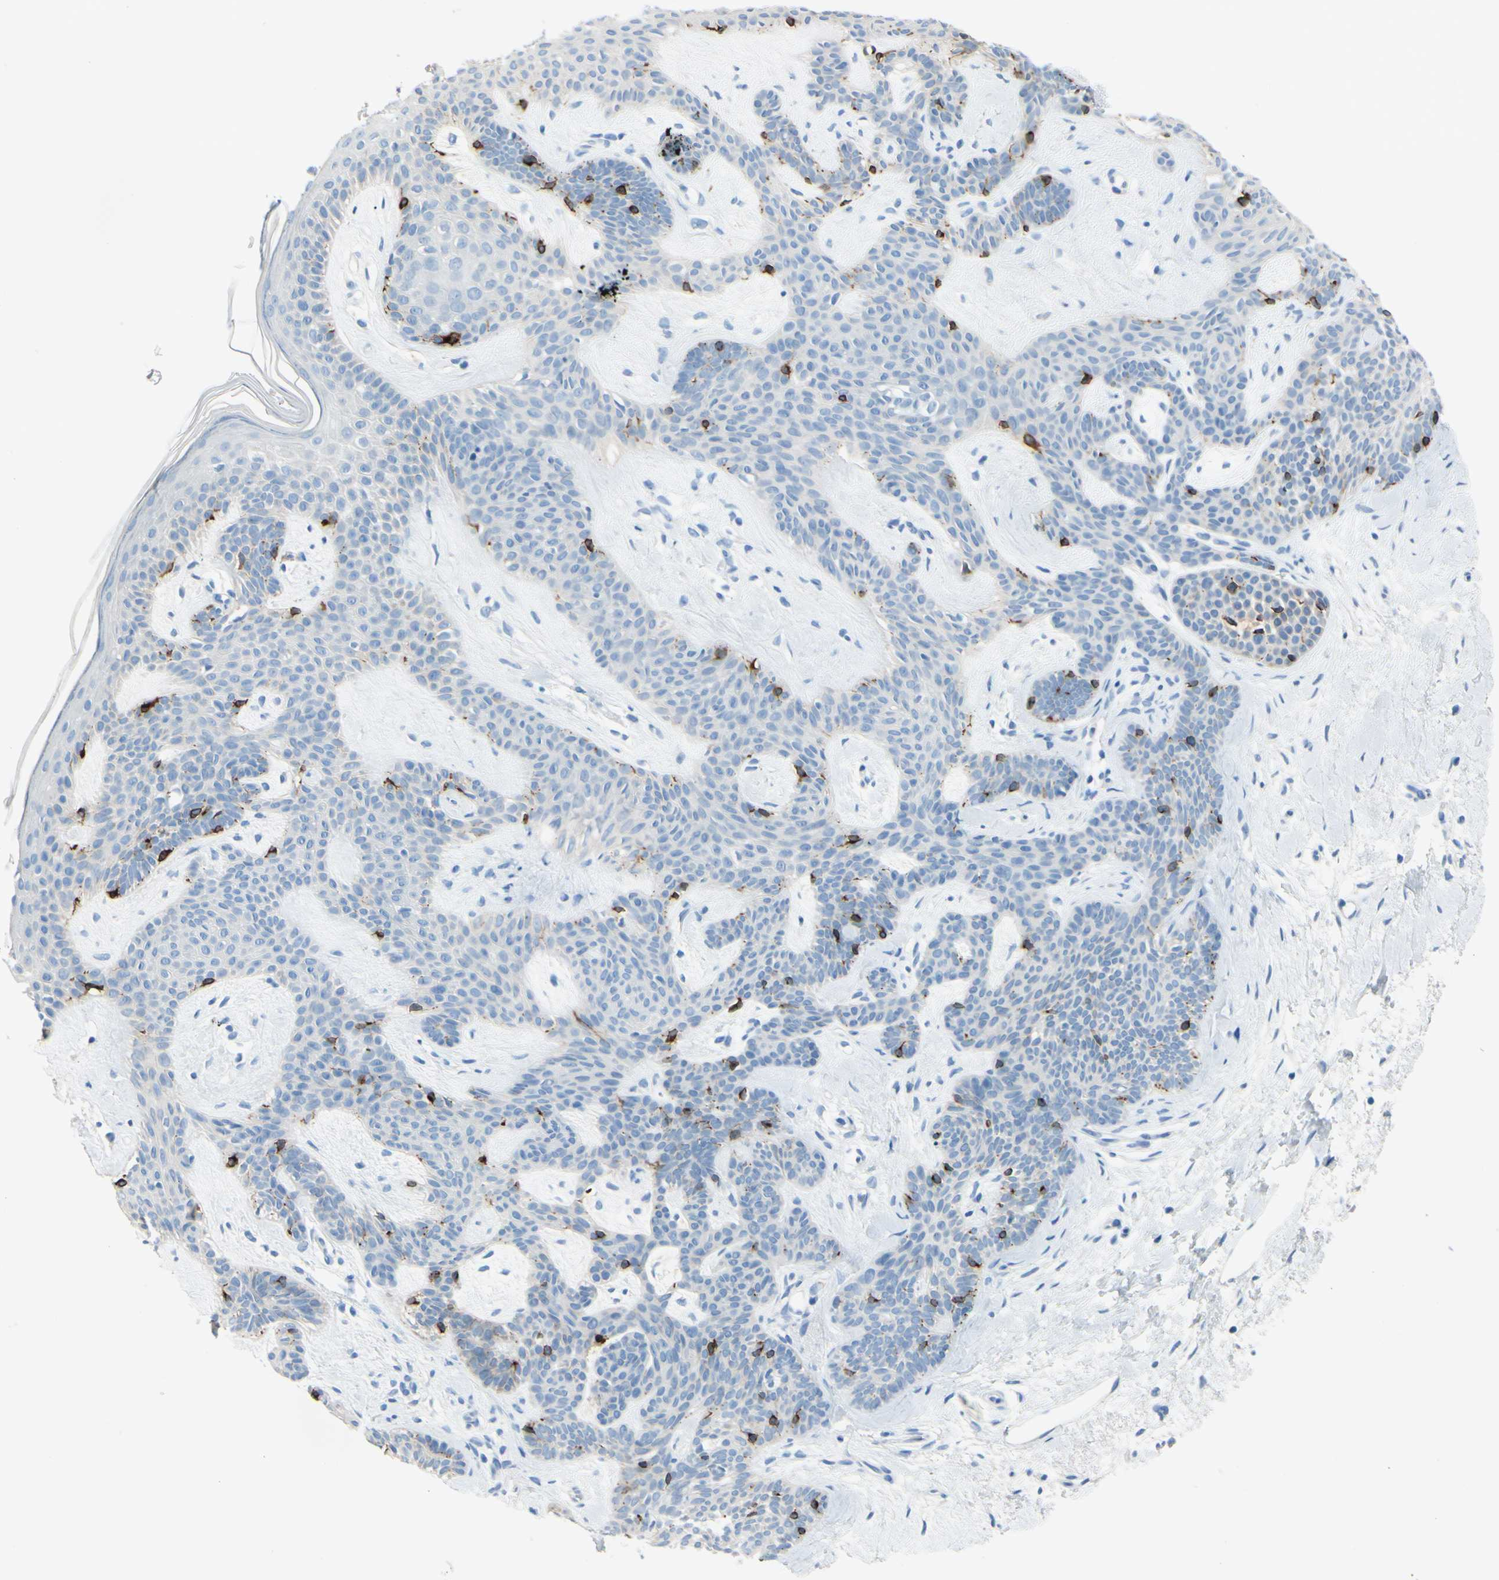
{"staining": {"intensity": "negative", "quantity": "none", "location": "none"}, "tissue": "skin cancer", "cell_type": "Tumor cells", "image_type": "cancer", "snomed": [{"axis": "morphology", "description": "Developmental malformation"}, {"axis": "morphology", "description": "Basal cell carcinoma"}, {"axis": "topography", "description": "Skin"}], "caption": "This is a micrograph of immunohistochemistry staining of skin cancer, which shows no positivity in tumor cells. Nuclei are stained in blue.", "gene": "DCT", "patient": {"sex": "female", "age": 62}}